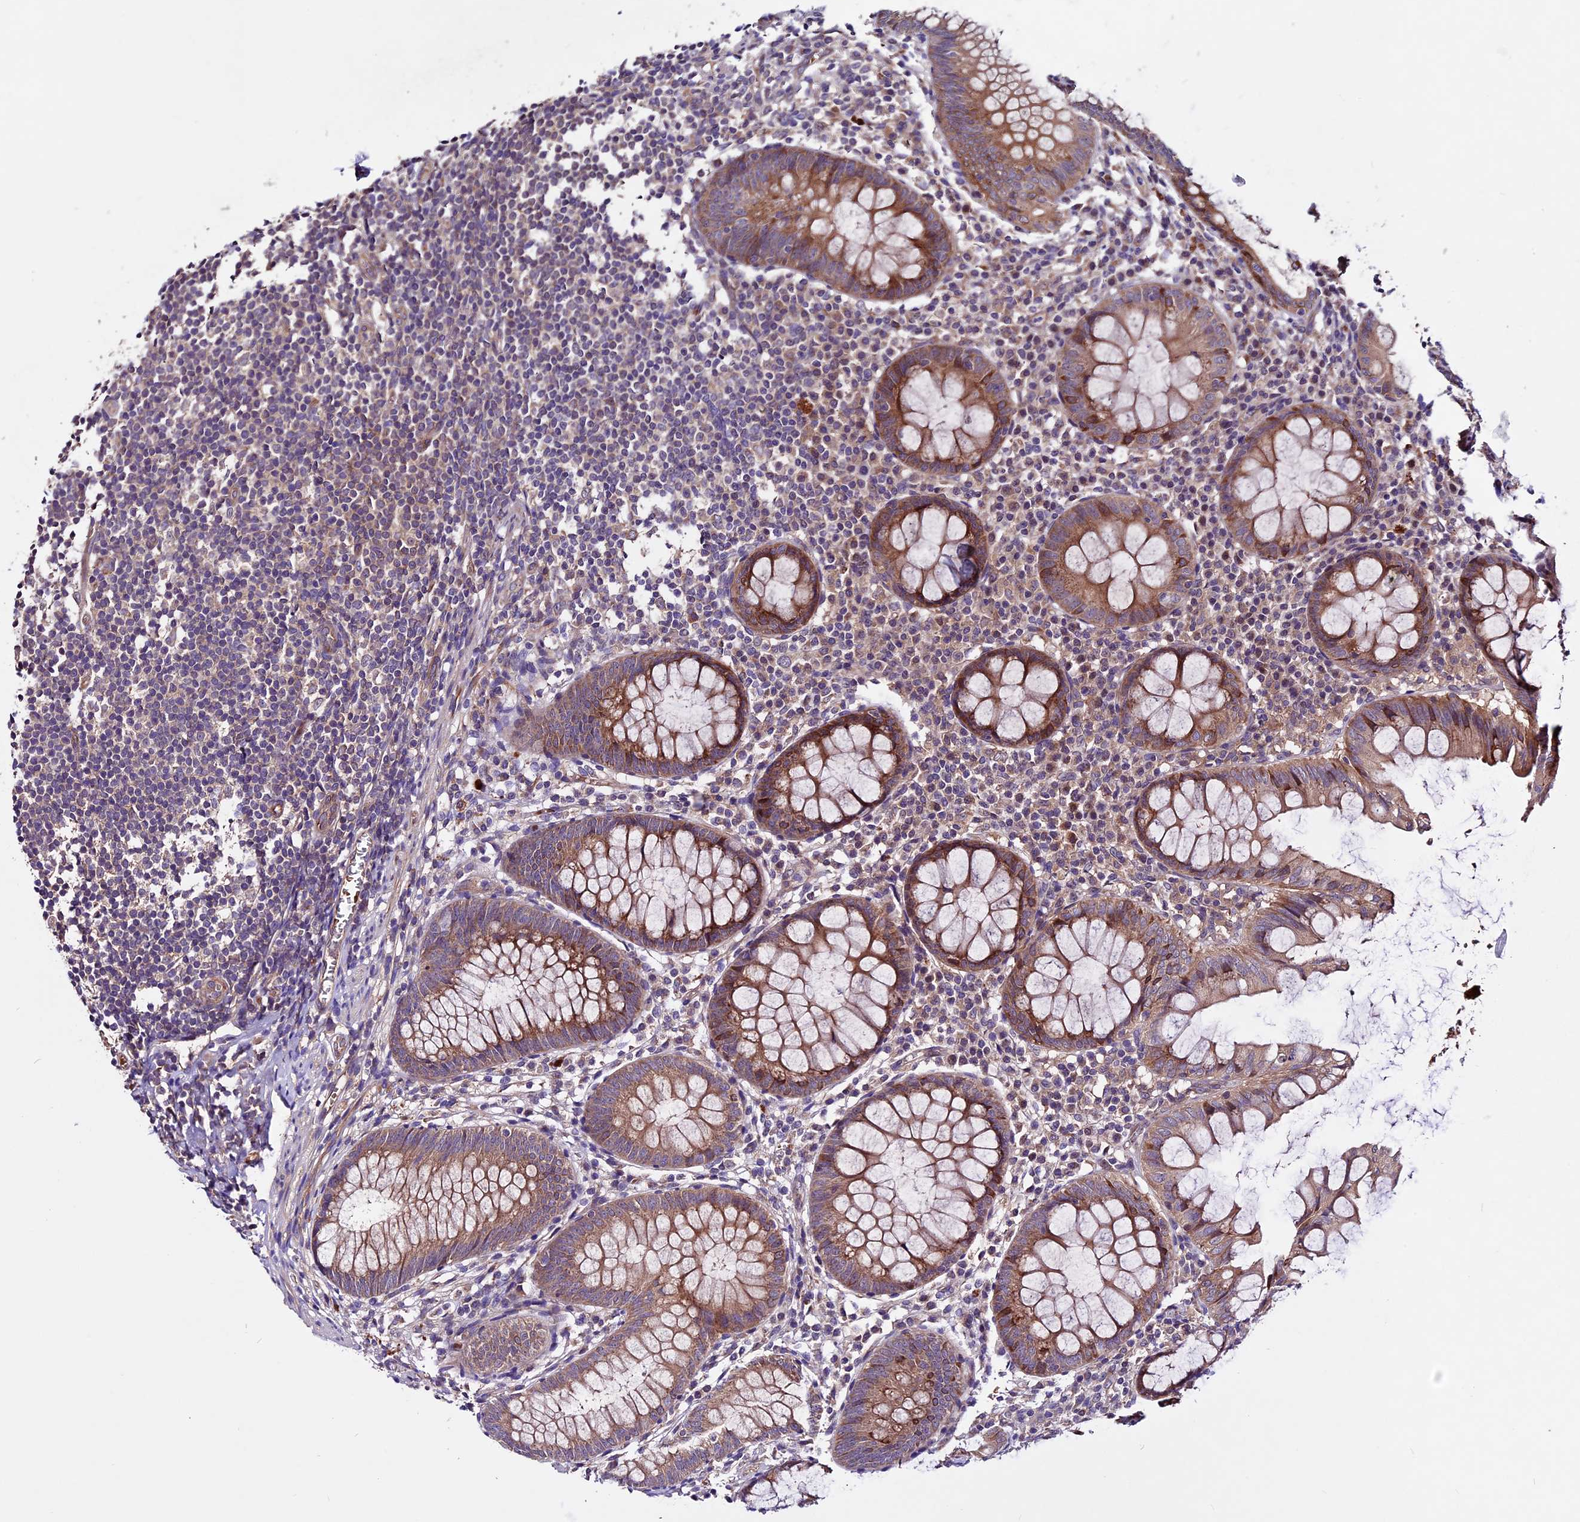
{"staining": {"intensity": "moderate", "quantity": ">75%", "location": "cytoplasmic/membranous"}, "tissue": "appendix", "cell_type": "Glandular cells", "image_type": "normal", "snomed": [{"axis": "morphology", "description": "Normal tissue, NOS"}, {"axis": "topography", "description": "Appendix"}], "caption": "Brown immunohistochemical staining in unremarkable human appendix displays moderate cytoplasmic/membranous expression in about >75% of glandular cells.", "gene": "RINL", "patient": {"sex": "female", "age": 51}}